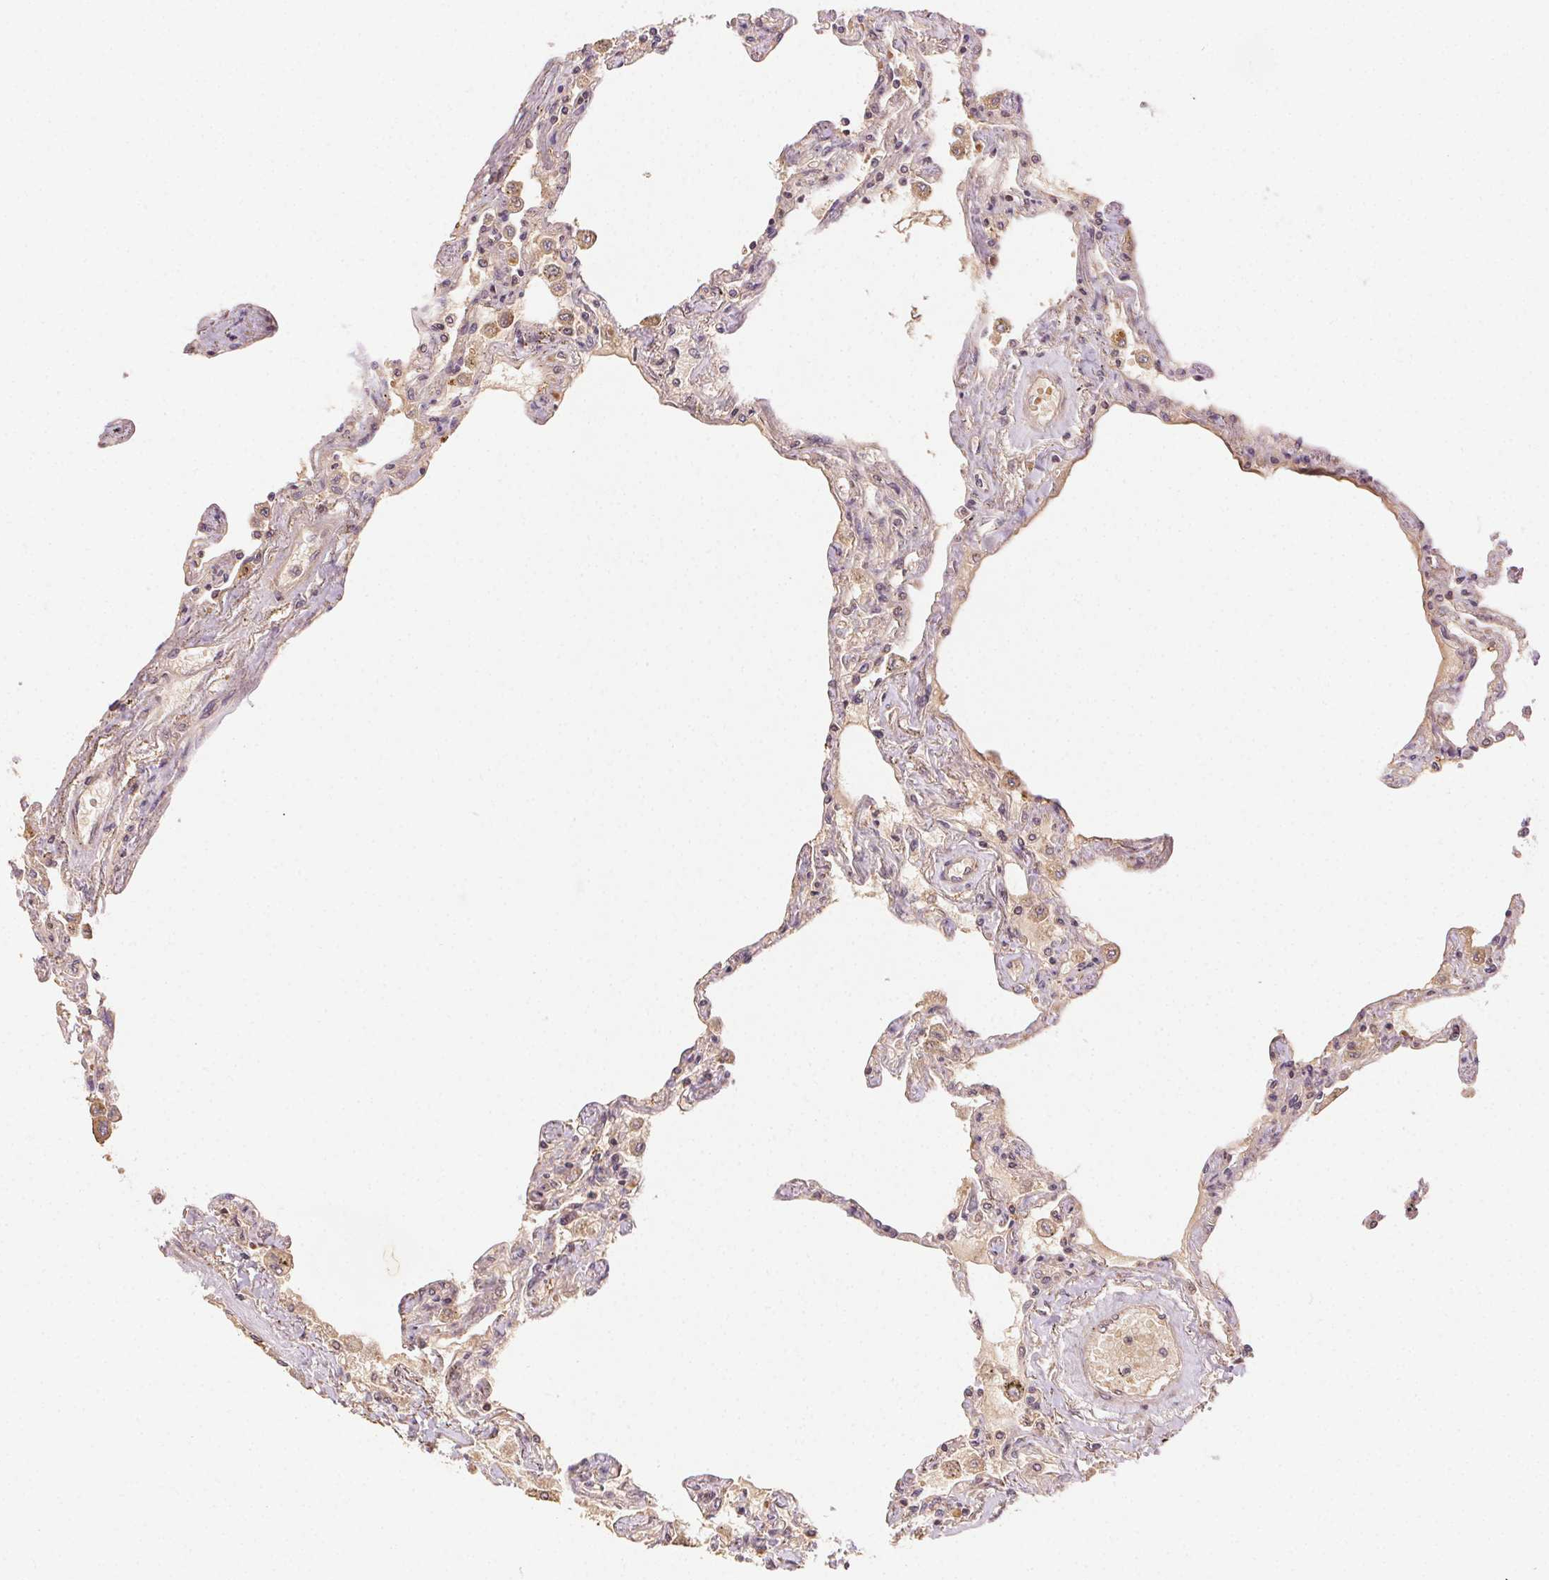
{"staining": {"intensity": "moderate", "quantity": "25%-75%", "location": "cytoplasmic/membranous,nuclear"}, "tissue": "lung", "cell_type": "Alveolar cells", "image_type": "normal", "snomed": [{"axis": "morphology", "description": "Normal tissue, NOS"}, {"axis": "morphology", "description": "Adenocarcinoma, NOS"}, {"axis": "topography", "description": "Cartilage tissue"}, {"axis": "topography", "description": "Lung"}], "caption": "About 25%-75% of alveolar cells in benign human lung show moderate cytoplasmic/membranous,nuclear protein positivity as visualized by brown immunohistochemical staining.", "gene": "KLHL15", "patient": {"sex": "female", "age": 67}}